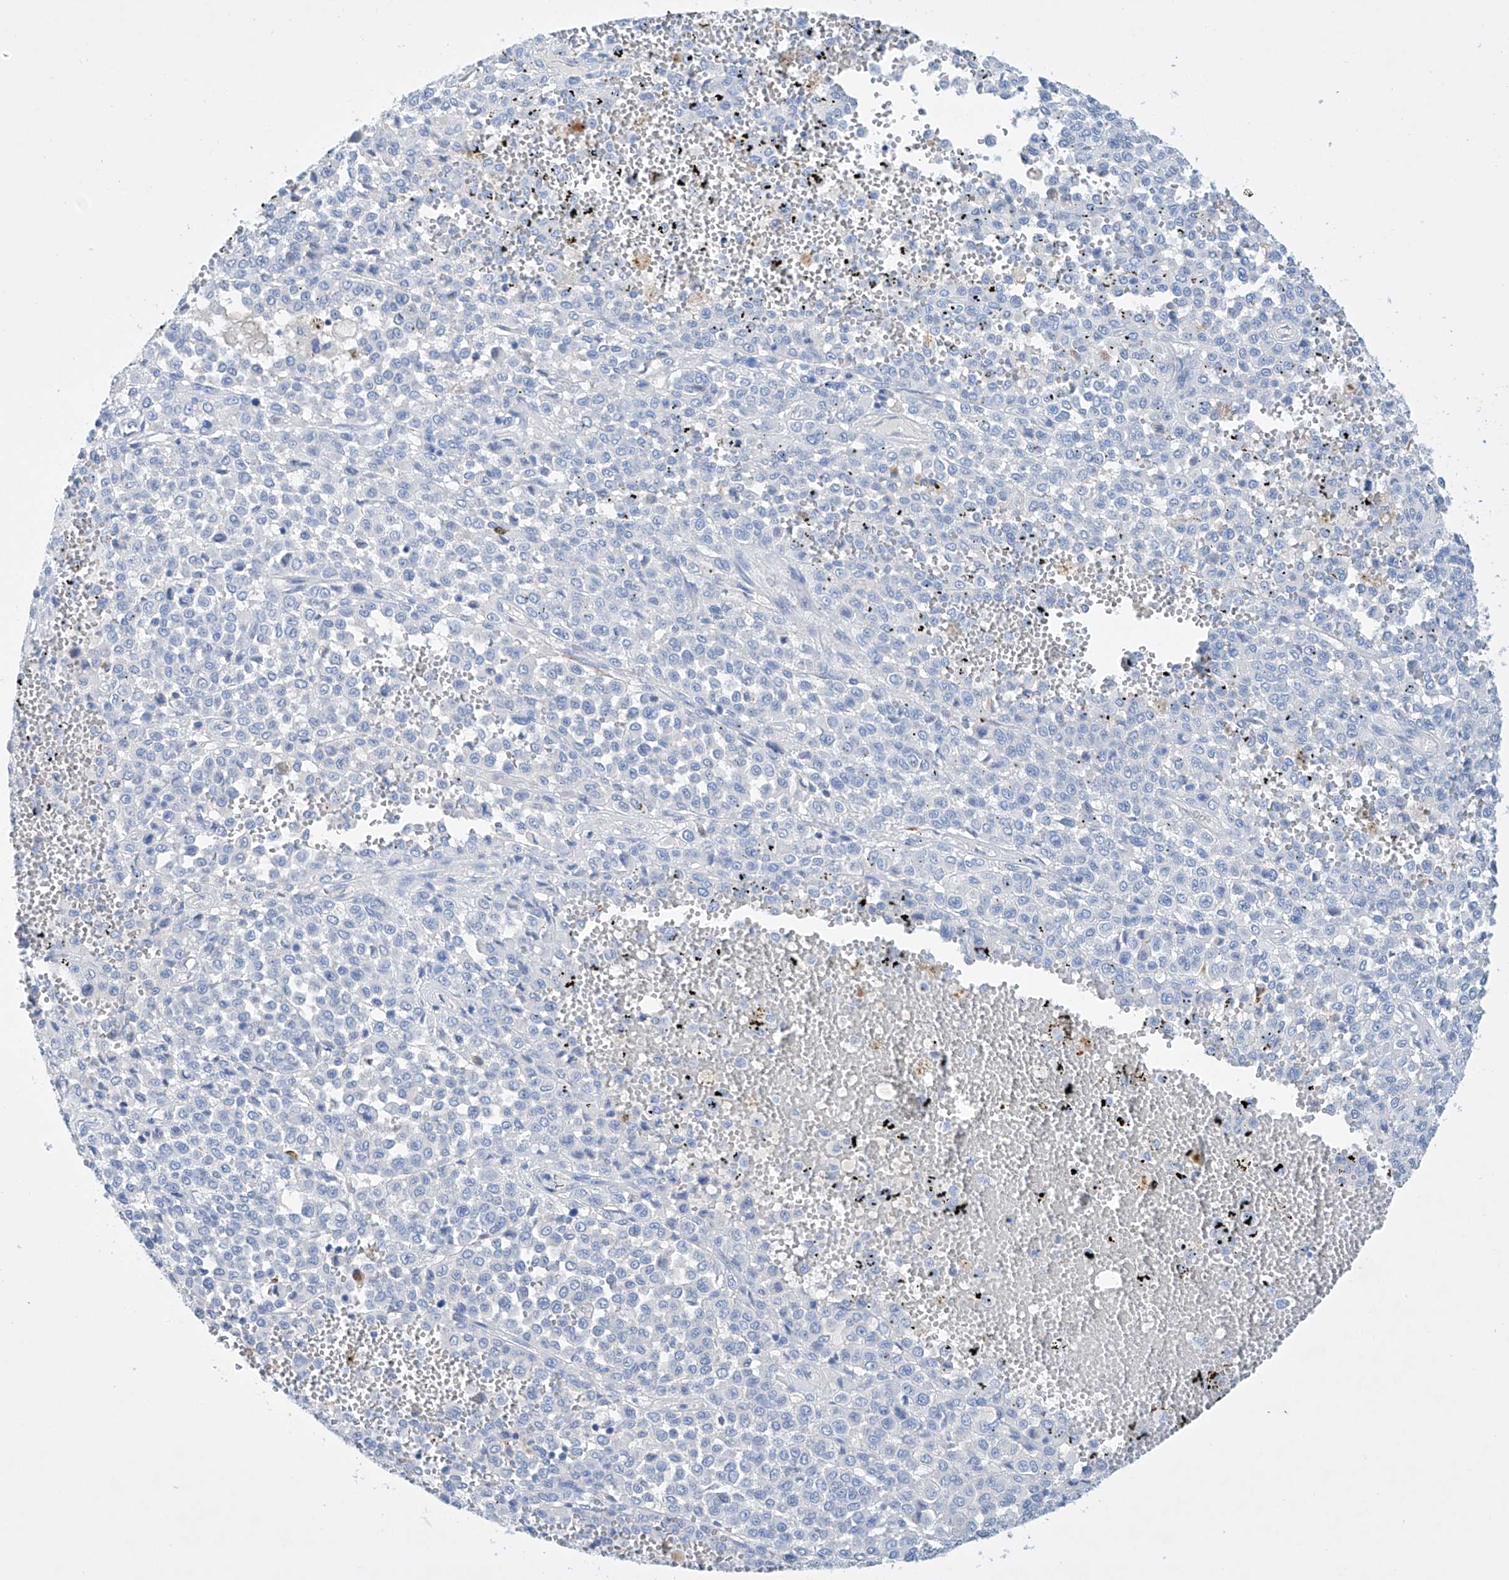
{"staining": {"intensity": "negative", "quantity": "none", "location": "none"}, "tissue": "melanoma", "cell_type": "Tumor cells", "image_type": "cancer", "snomed": [{"axis": "morphology", "description": "Malignant melanoma, Metastatic site"}, {"axis": "topography", "description": "Pancreas"}], "caption": "High magnification brightfield microscopy of melanoma stained with DAB (brown) and counterstained with hematoxylin (blue): tumor cells show no significant positivity.", "gene": "LURAP1", "patient": {"sex": "female", "age": 30}}